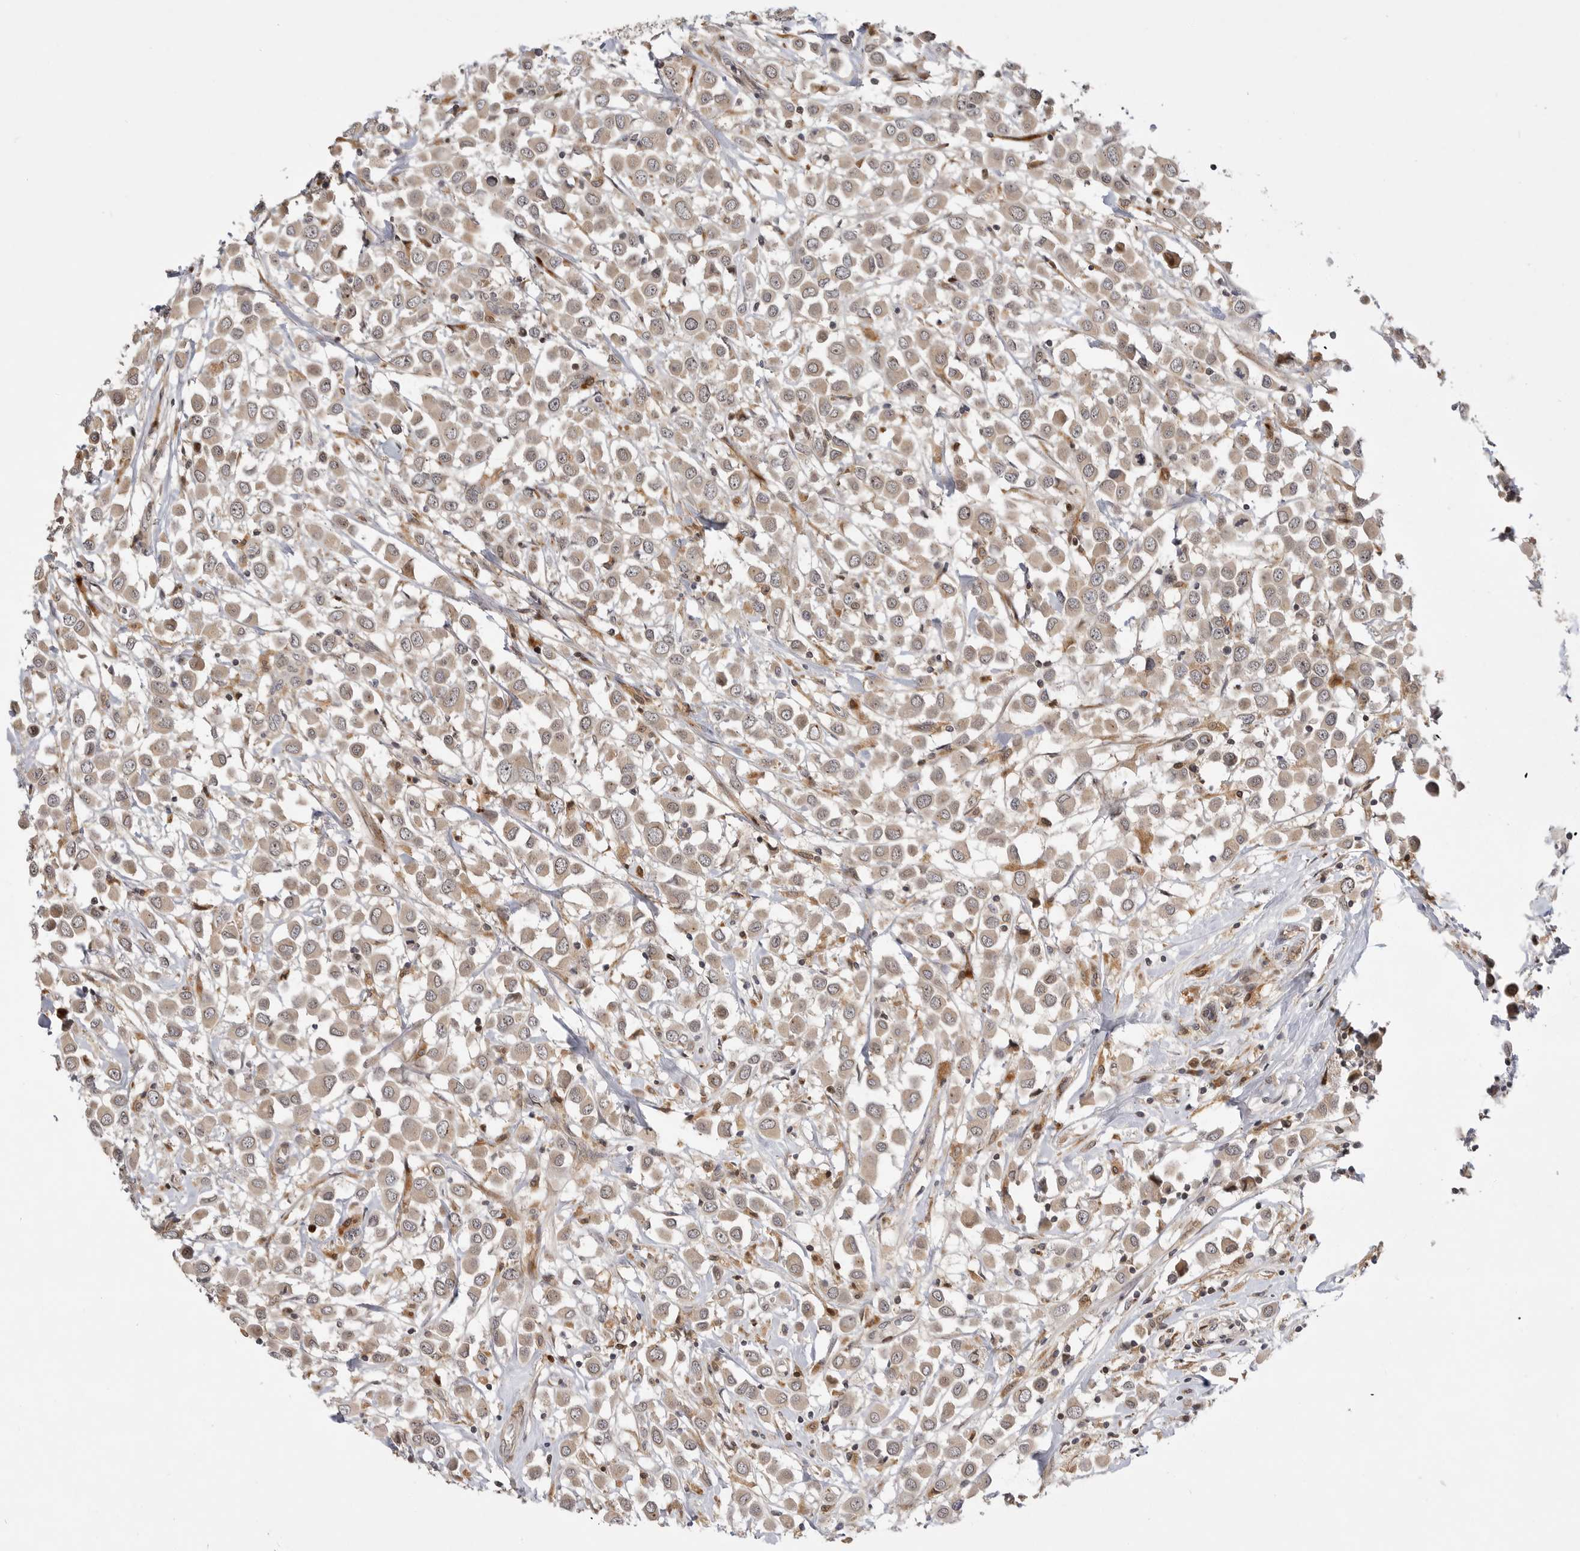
{"staining": {"intensity": "weak", "quantity": ">75%", "location": "cytoplasmic/membranous"}, "tissue": "breast cancer", "cell_type": "Tumor cells", "image_type": "cancer", "snomed": [{"axis": "morphology", "description": "Duct carcinoma"}, {"axis": "topography", "description": "Breast"}], "caption": "Immunohistochemical staining of human breast cancer (invasive ductal carcinoma) reveals low levels of weak cytoplasmic/membranous protein staining in about >75% of tumor cells.", "gene": "CSNK1G3", "patient": {"sex": "female", "age": 61}}